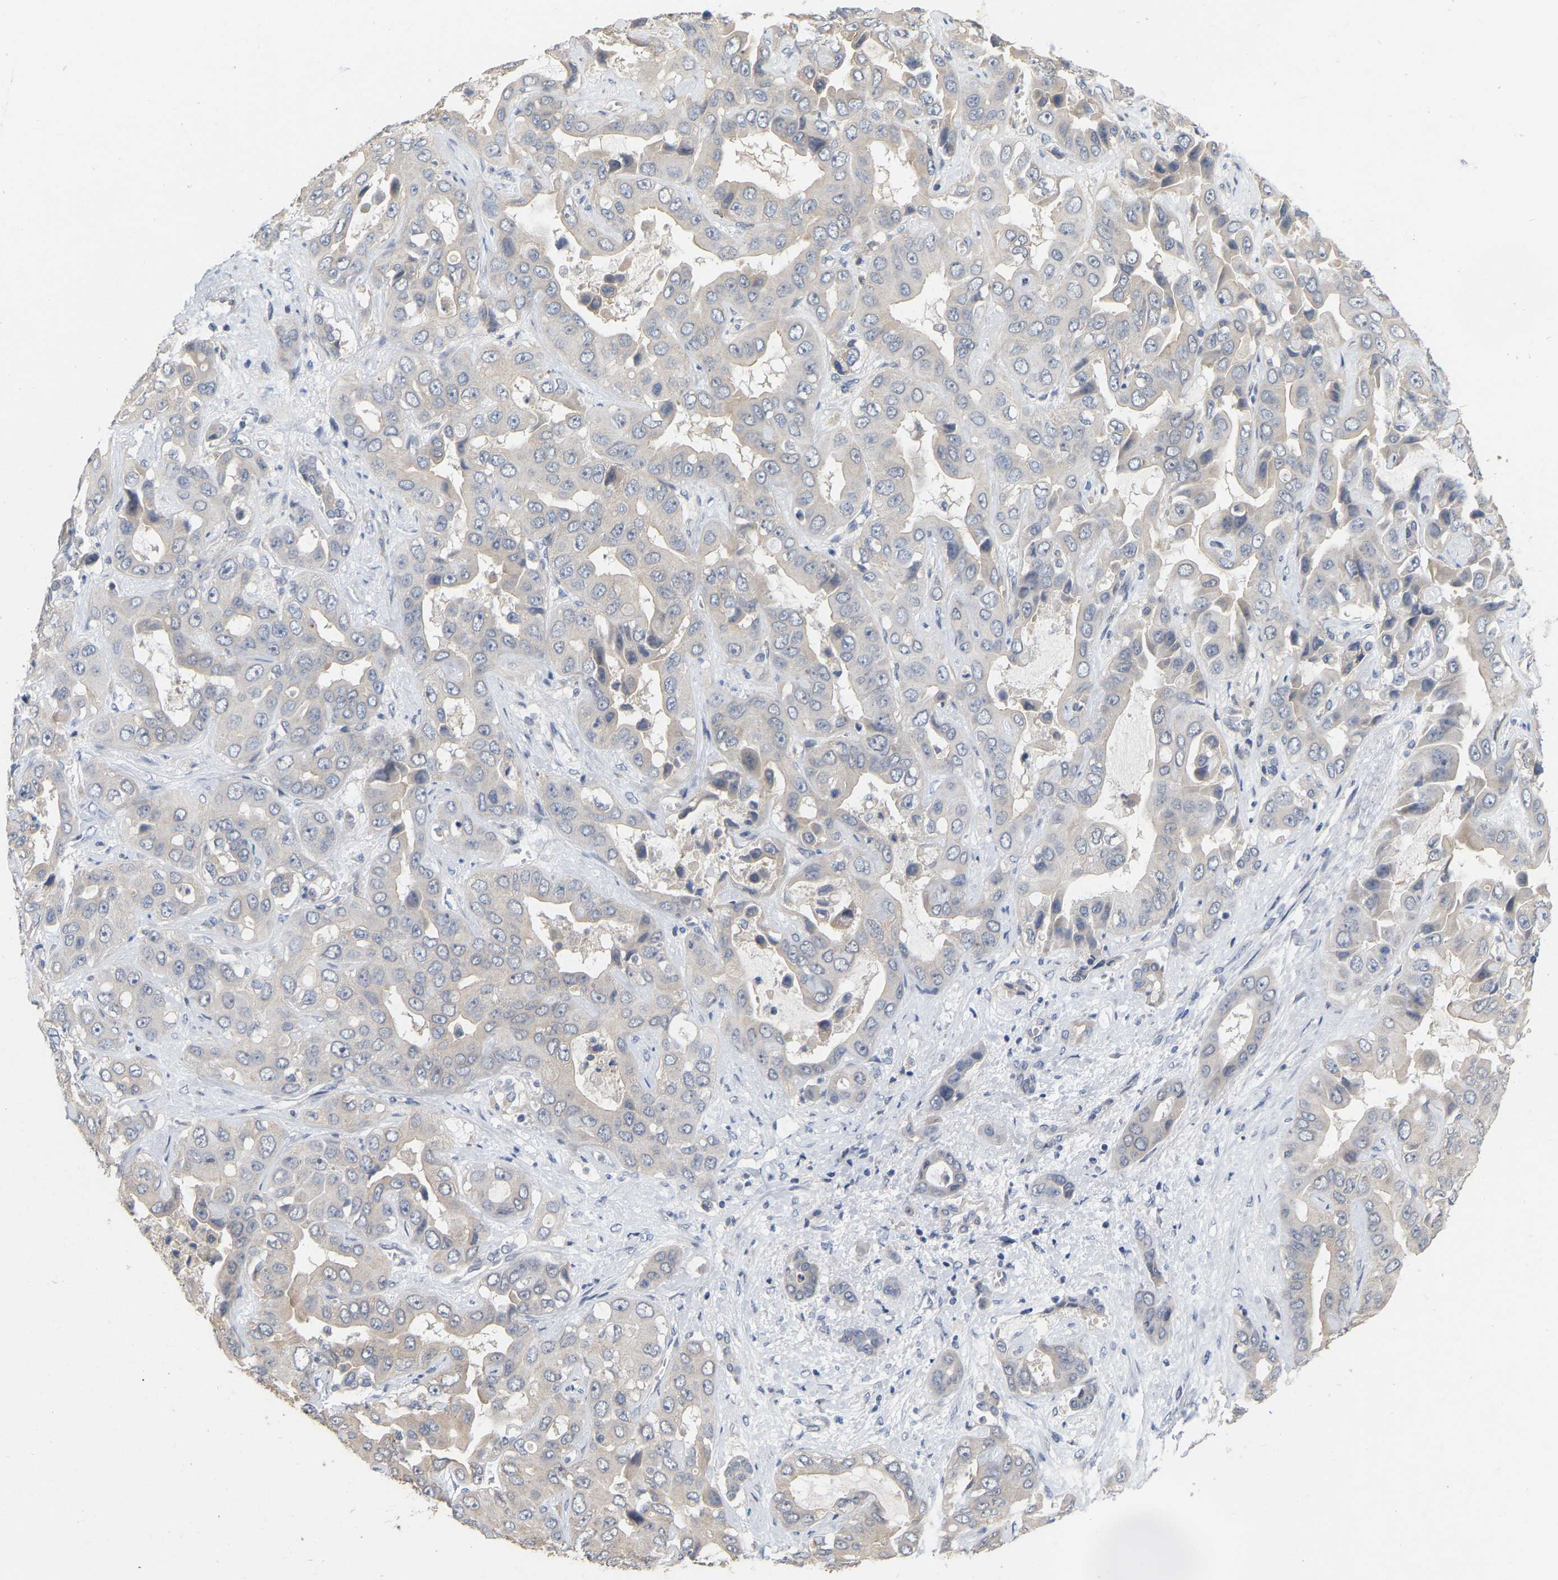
{"staining": {"intensity": "negative", "quantity": "none", "location": "none"}, "tissue": "liver cancer", "cell_type": "Tumor cells", "image_type": "cancer", "snomed": [{"axis": "morphology", "description": "Cholangiocarcinoma"}, {"axis": "topography", "description": "Liver"}], "caption": "Immunohistochemical staining of liver cancer (cholangiocarcinoma) exhibits no significant positivity in tumor cells.", "gene": "SSH1", "patient": {"sex": "female", "age": 52}}